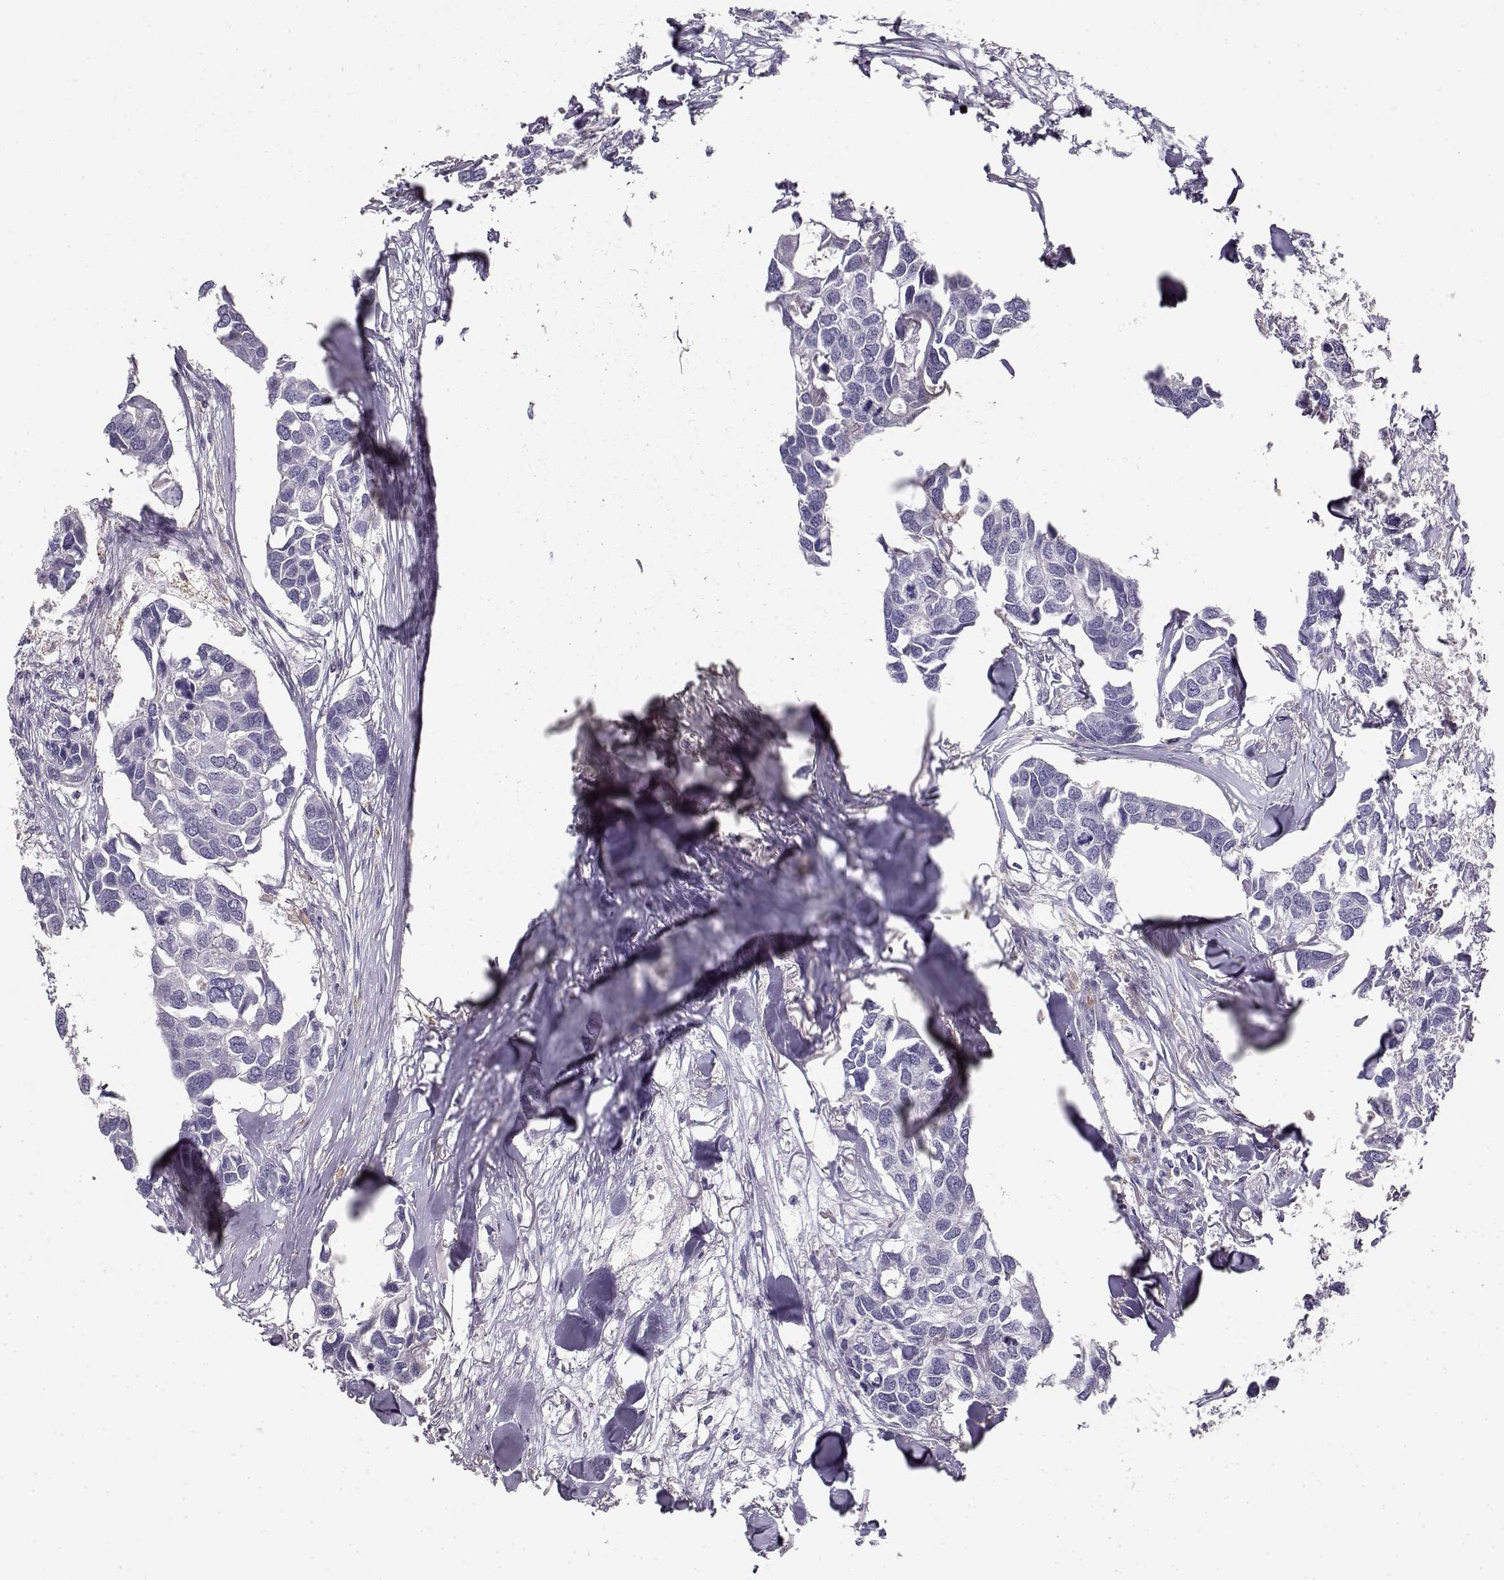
{"staining": {"intensity": "negative", "quantity": "none", "location": "none"}, "tissue": "breast cancer", "cell_type": "Tumor cells", "image_type": "cancer", "snomed": [{"axis": "morphology", "description": "Duct carcinoma"}, {"axis": "topography", "description": "Breast"}], "caption": "Image shows no protein expression in tumor cells of breast invasive ductal carcinoma tissue. The staining is performed using DAB brown chromogen with nuclei counter-stained in using hematoxylin.", "gene": "VAV1", "patient": {"sex": "female", "age": 83}}